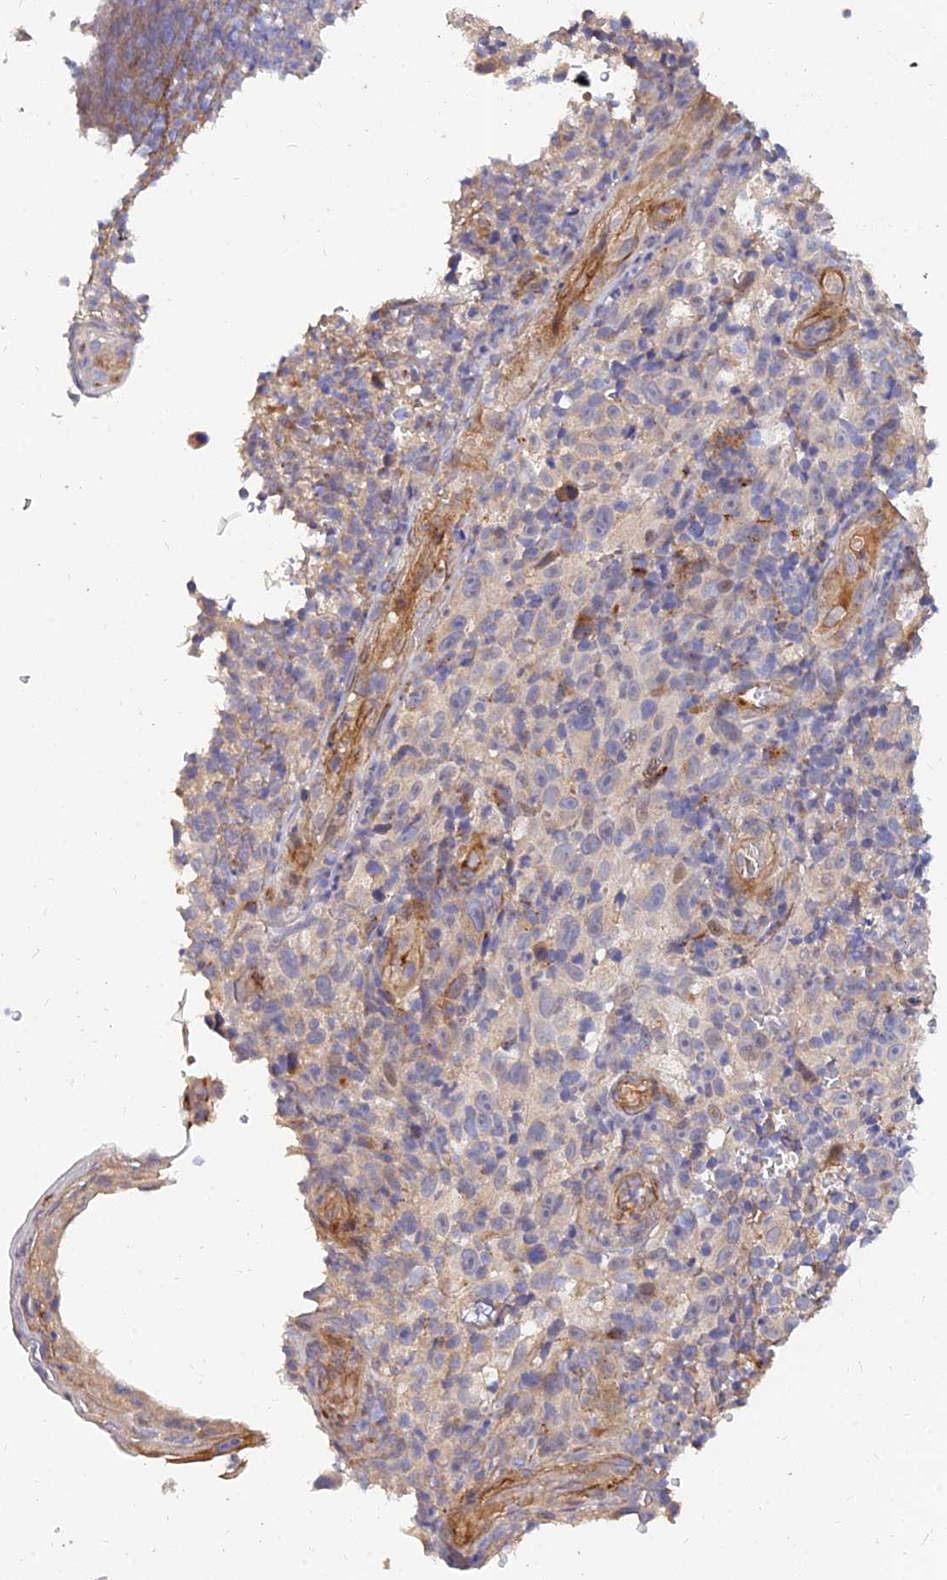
{"staining": {"intensity": "negative", "quantity": "none", "location": "none"}, "tissue": "melanoma", "cell_type": "Tumor cells", "image_type": "cancer", "snomed": [{"axis": "morphology", "description": "Malignant melanoma, NOS"}, {"axis": "topography", "description": "Skin"}], "caption": "High magnification brightfield microscopy of melanoma stained with DAB (brown) and counterstained with hematoxylin (blue): tumor cells show no significant positivity.", "gene": "MRPL35", "patient": {"sex": "female", "age": 82}}